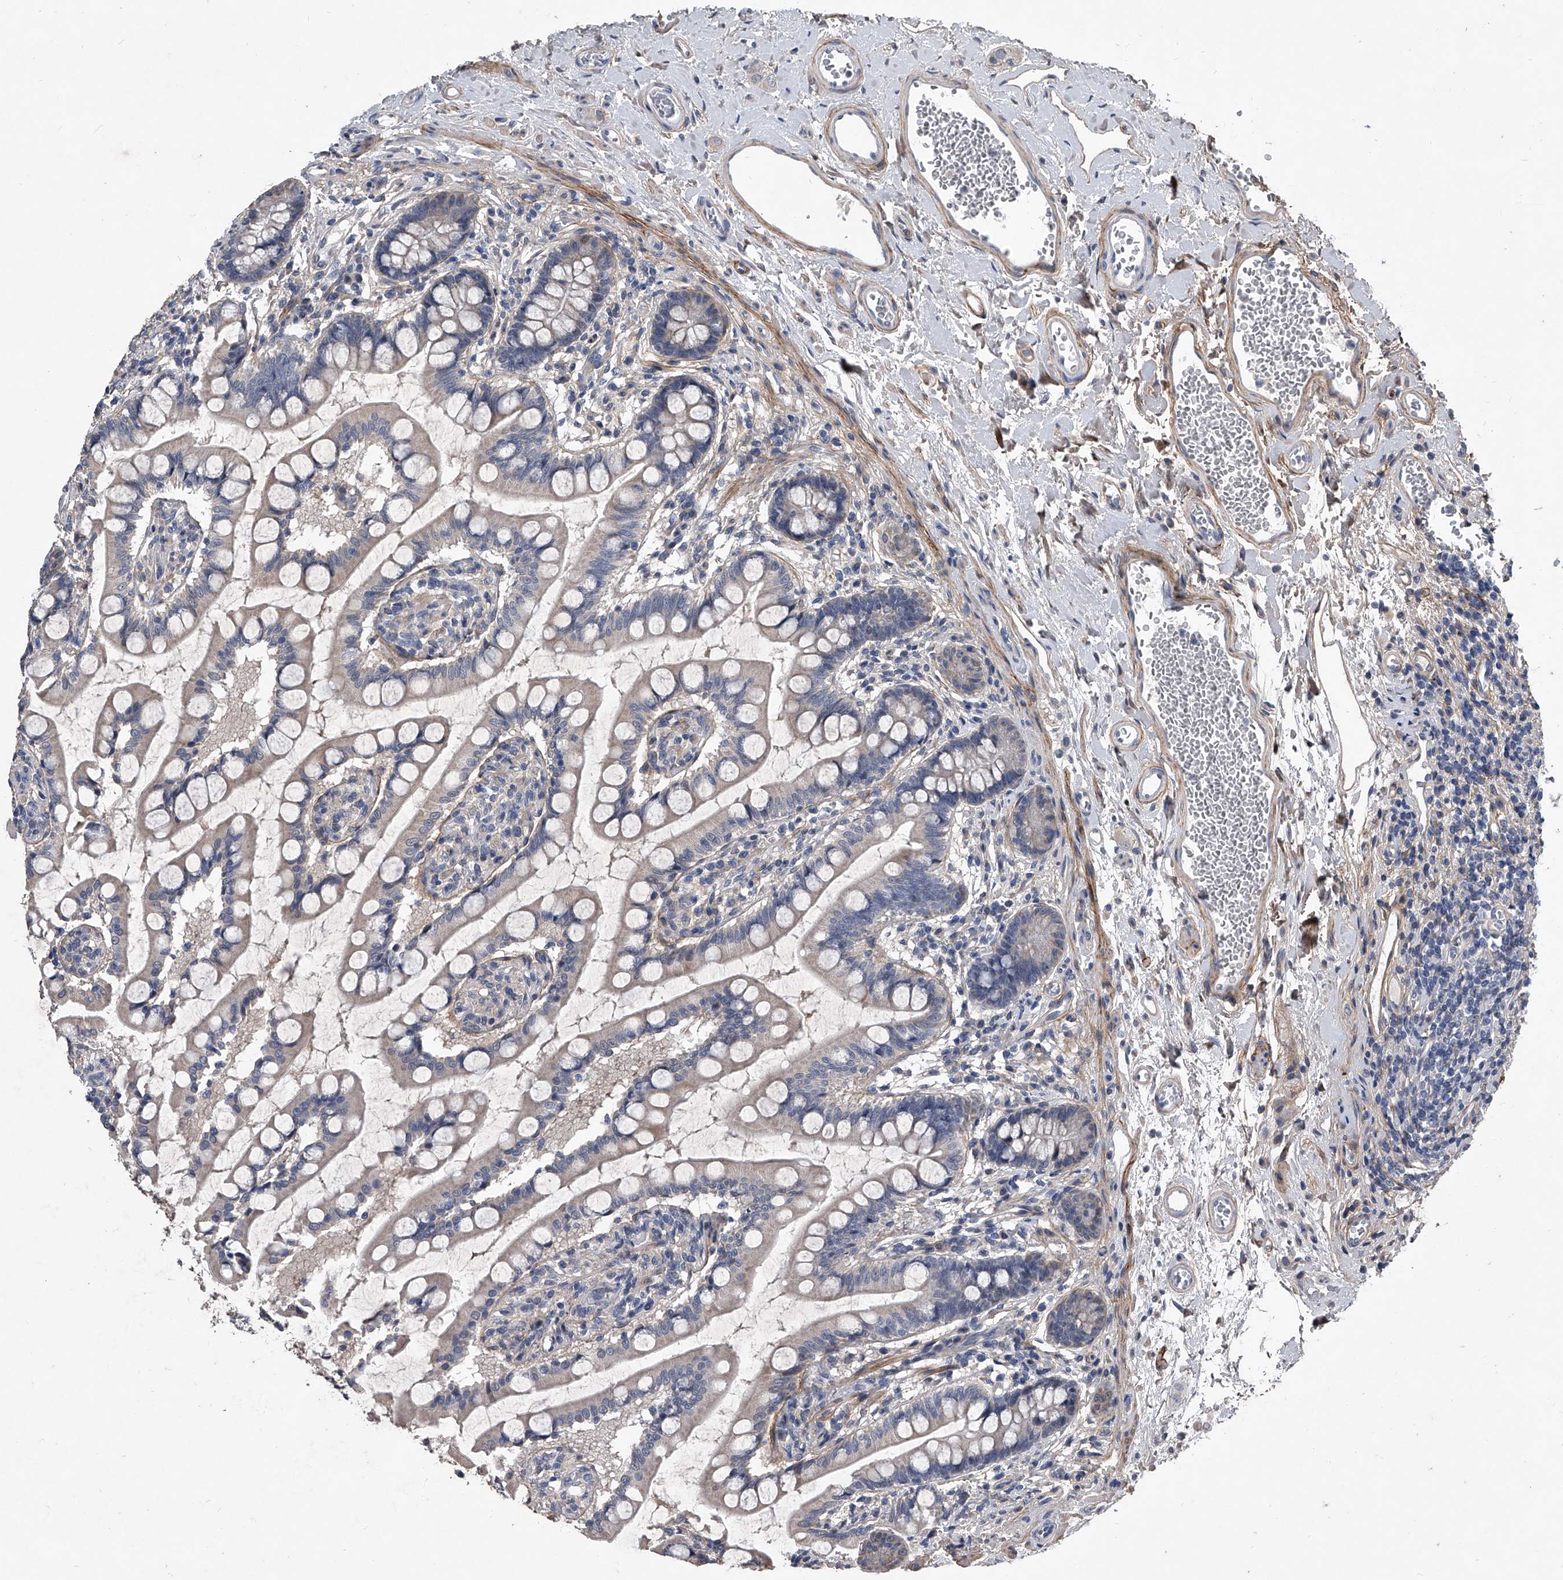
{"staining": {"intensity": "negative", "quantity": "none", "location": "none"}, "tissue": "small intestine", "cell_type": "Glandular cells", "image_type": "normal", "snomed": [{"axis": "morphology", "description": "Normal tissue, NOS"}, {"axis": "topography", "description": "Small intestine"}], "caption": "DAB immunohistochemical staining of unremarkable human small intestine shows no significant expression in glandular cells. (IHC, brightfield microscopy, high magnification).", "gene": "PHACTR1", "patient": {"sex": "male", "age": 52}}